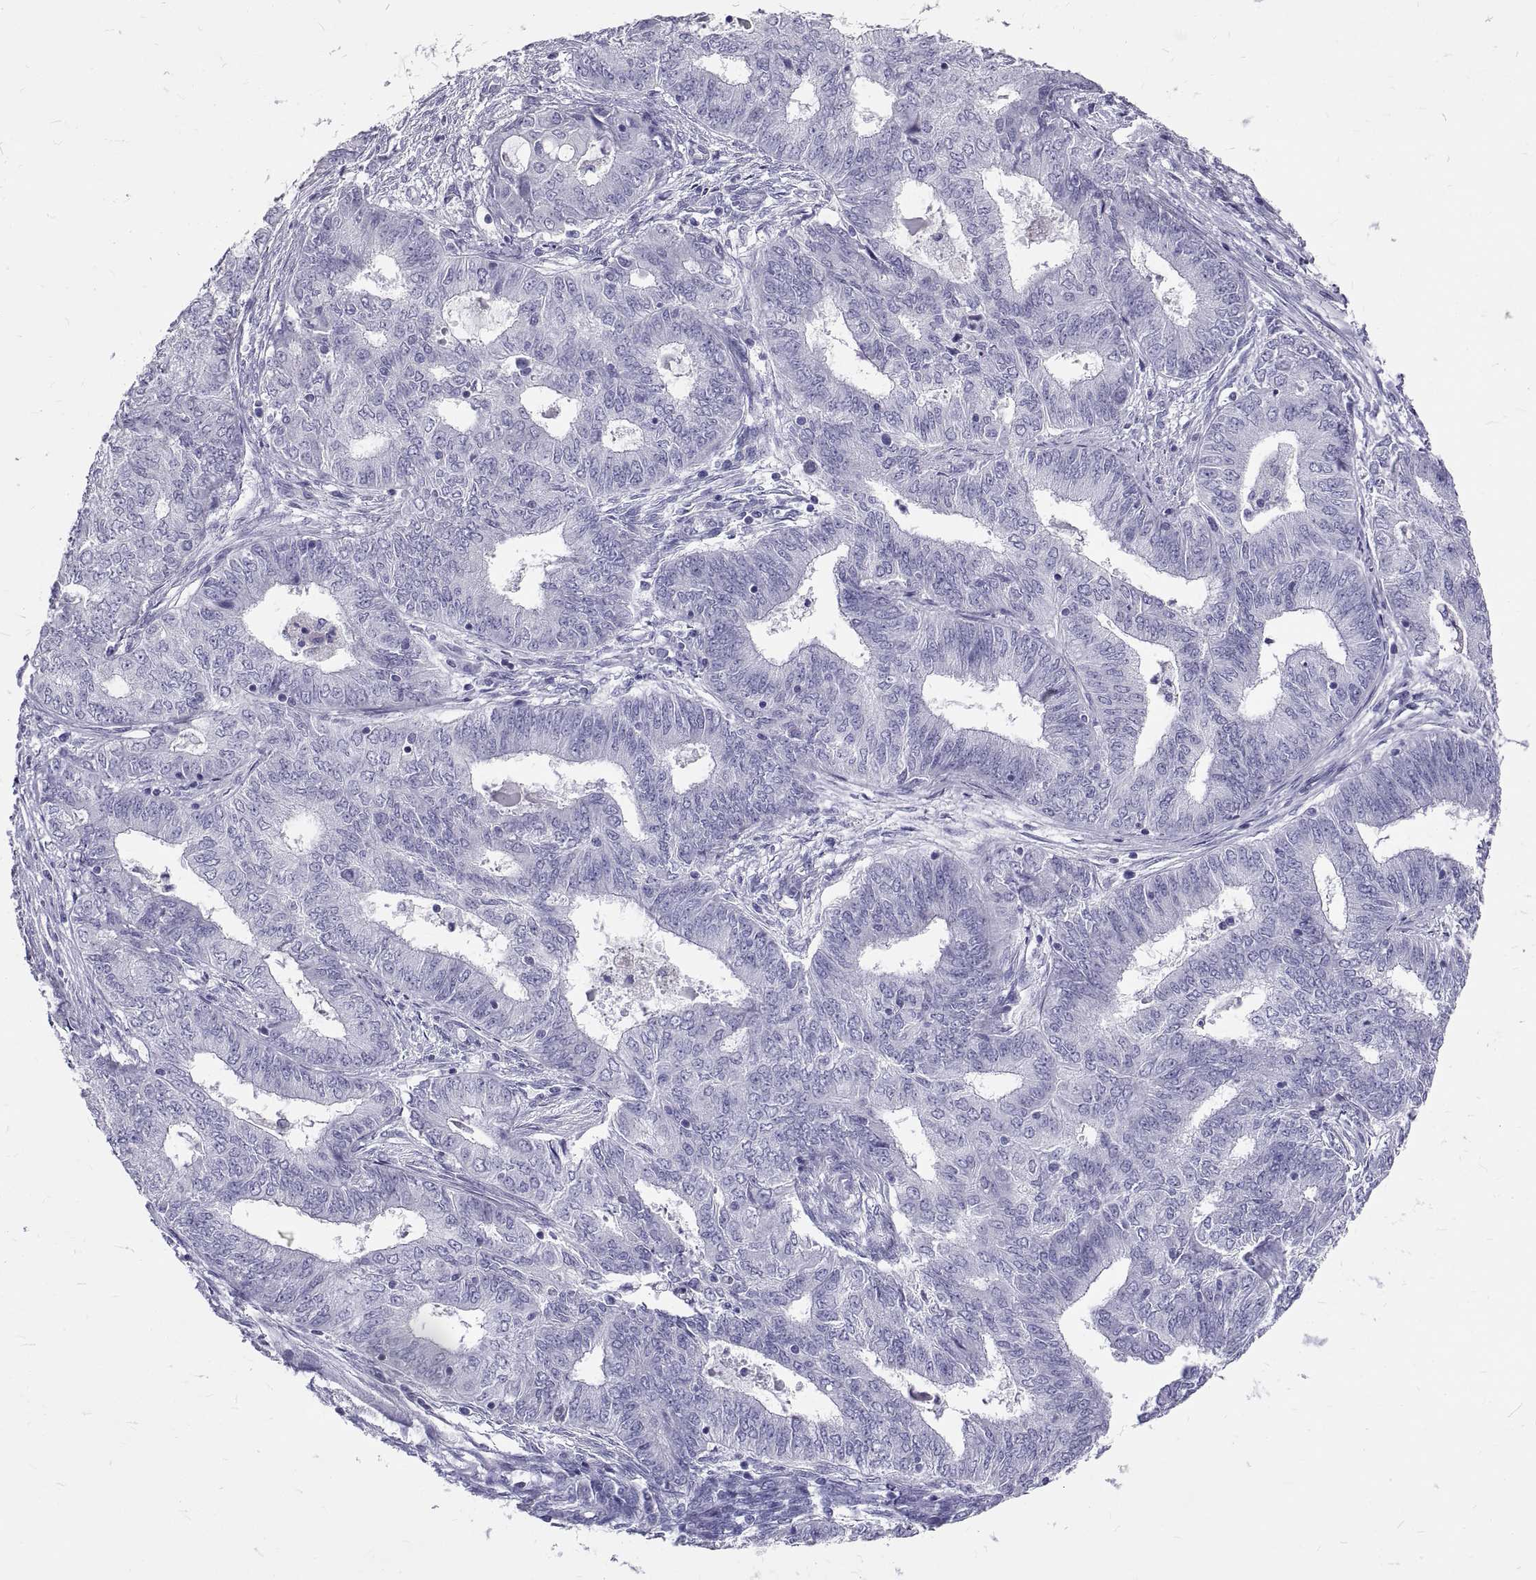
{"staining": {"intensity": "negative", "quantity": "none", "location": "none"}, "tissue": "endometrial cancer", "cell_type": "Tumor cells", "image_type": "cancer", "snomed": [{"axis": "morphology", "description": "Adenocarcinoma, NOS"}, {"axis": "topography", "description": "Endometrium"}], "caption": "This is an IHC image of endometrial adenocarcinoma. There is no positivity in tumor cells.", "gene": "GNG12", "patient": {"sex": "female", "age": 62}}